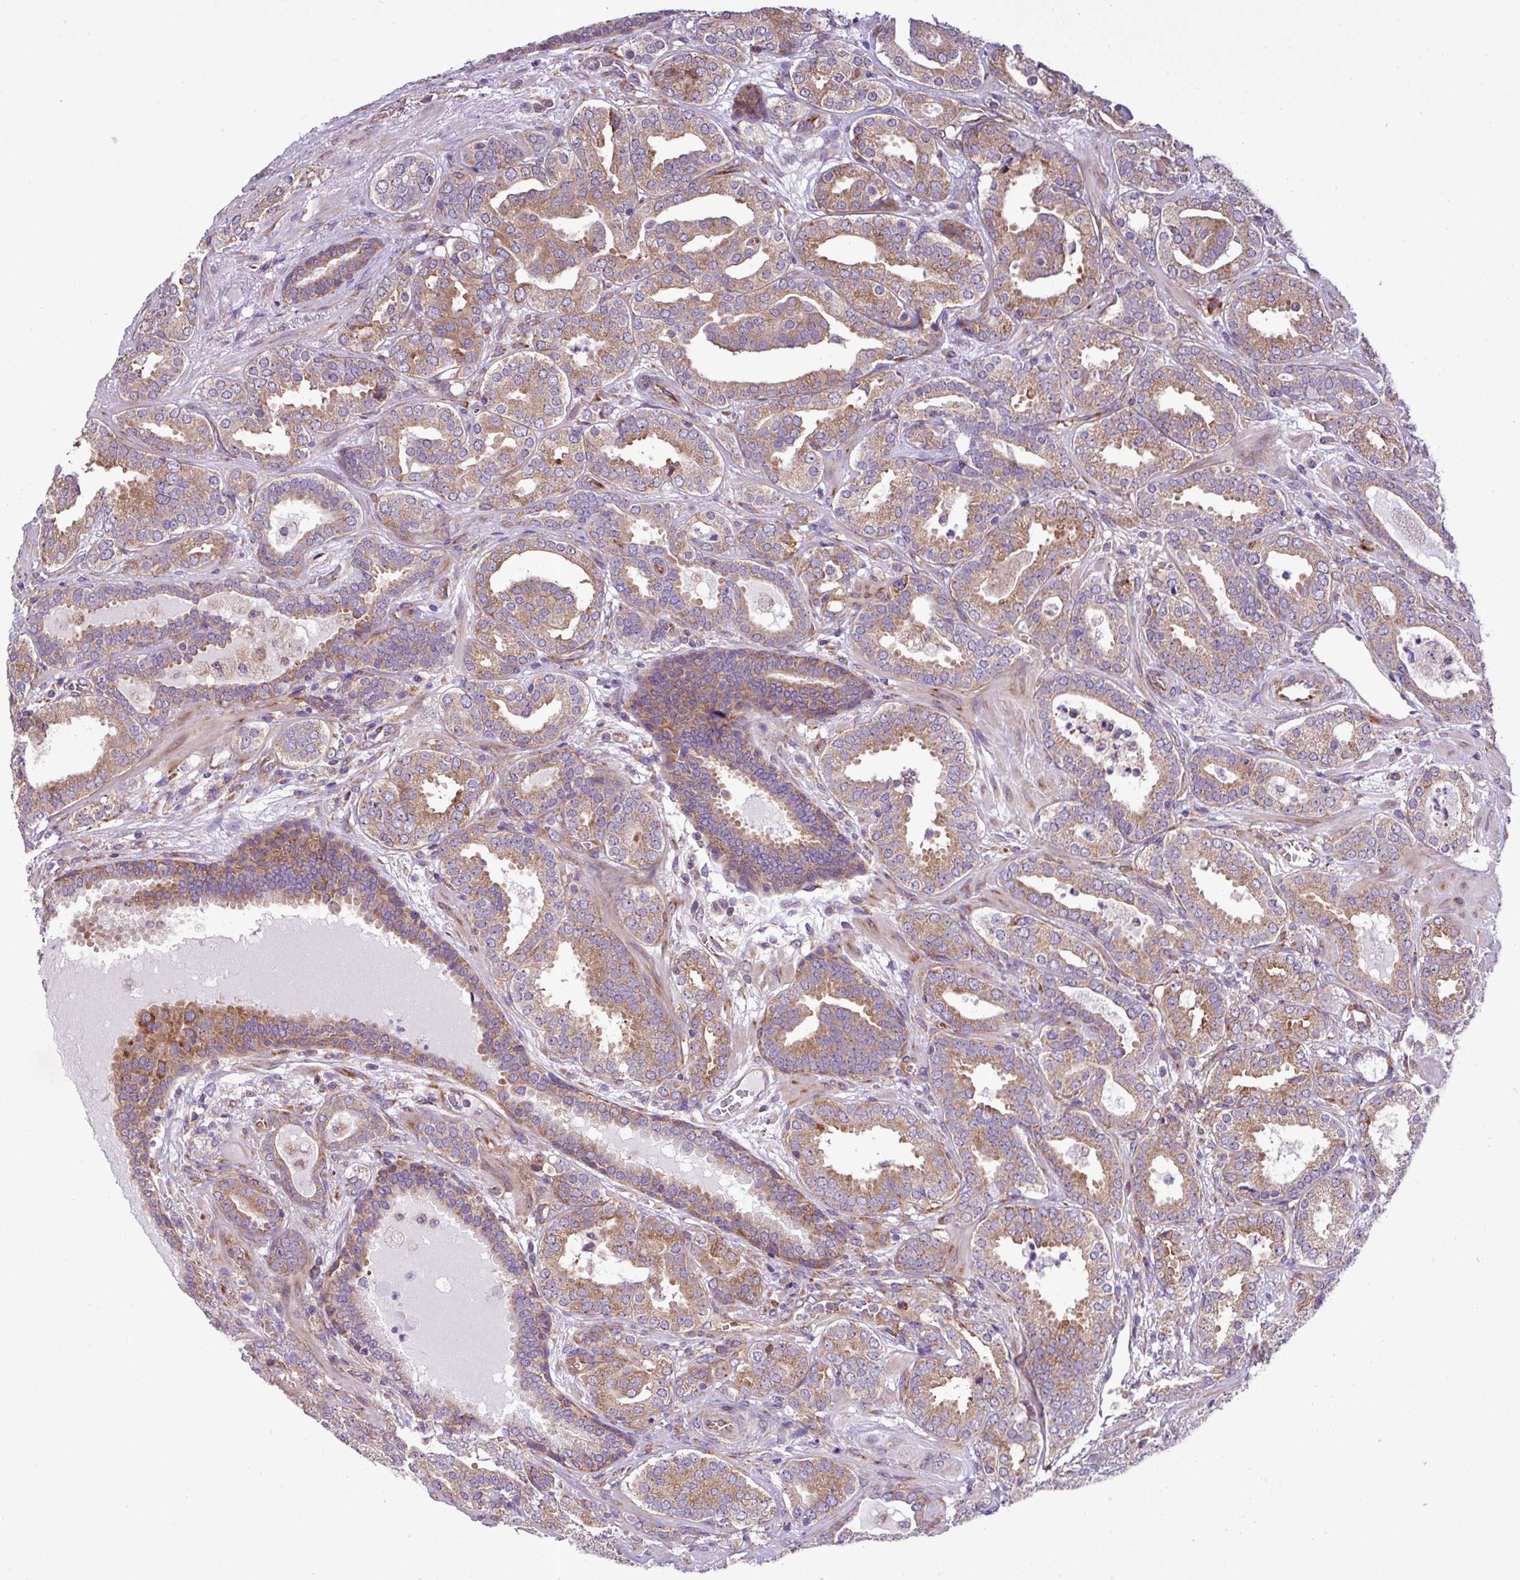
{"staining": {"intensity": "moderate", "quantity": ">75%", "location": "cytoplasmic/membranous"}, "tissue": "prostate cancer", "cell_type": "Tumor cells", "image_type": "cancer", "snomed": [{"axis": "morphology", "description": "Adenocarcinoma, High grade"}, {"axis": "topography", "description": "Prostate"}], "caption": "IHC staining of prostate cancer (adenocarcinoma (high-grade)), which displays medium levels of moderate cytoplasmic/membranous staining in about >75% of tumor cells indicating moderate cytoplasmic/membranous protein expression. The staining was performed using DAB (3,3'-diaminobenzidine) (brown) for protein detection and nuclei were counterstained in hematoxylin (blue).", "gene": "RPL13", "patient": {"sex": "male", "age": 65}}